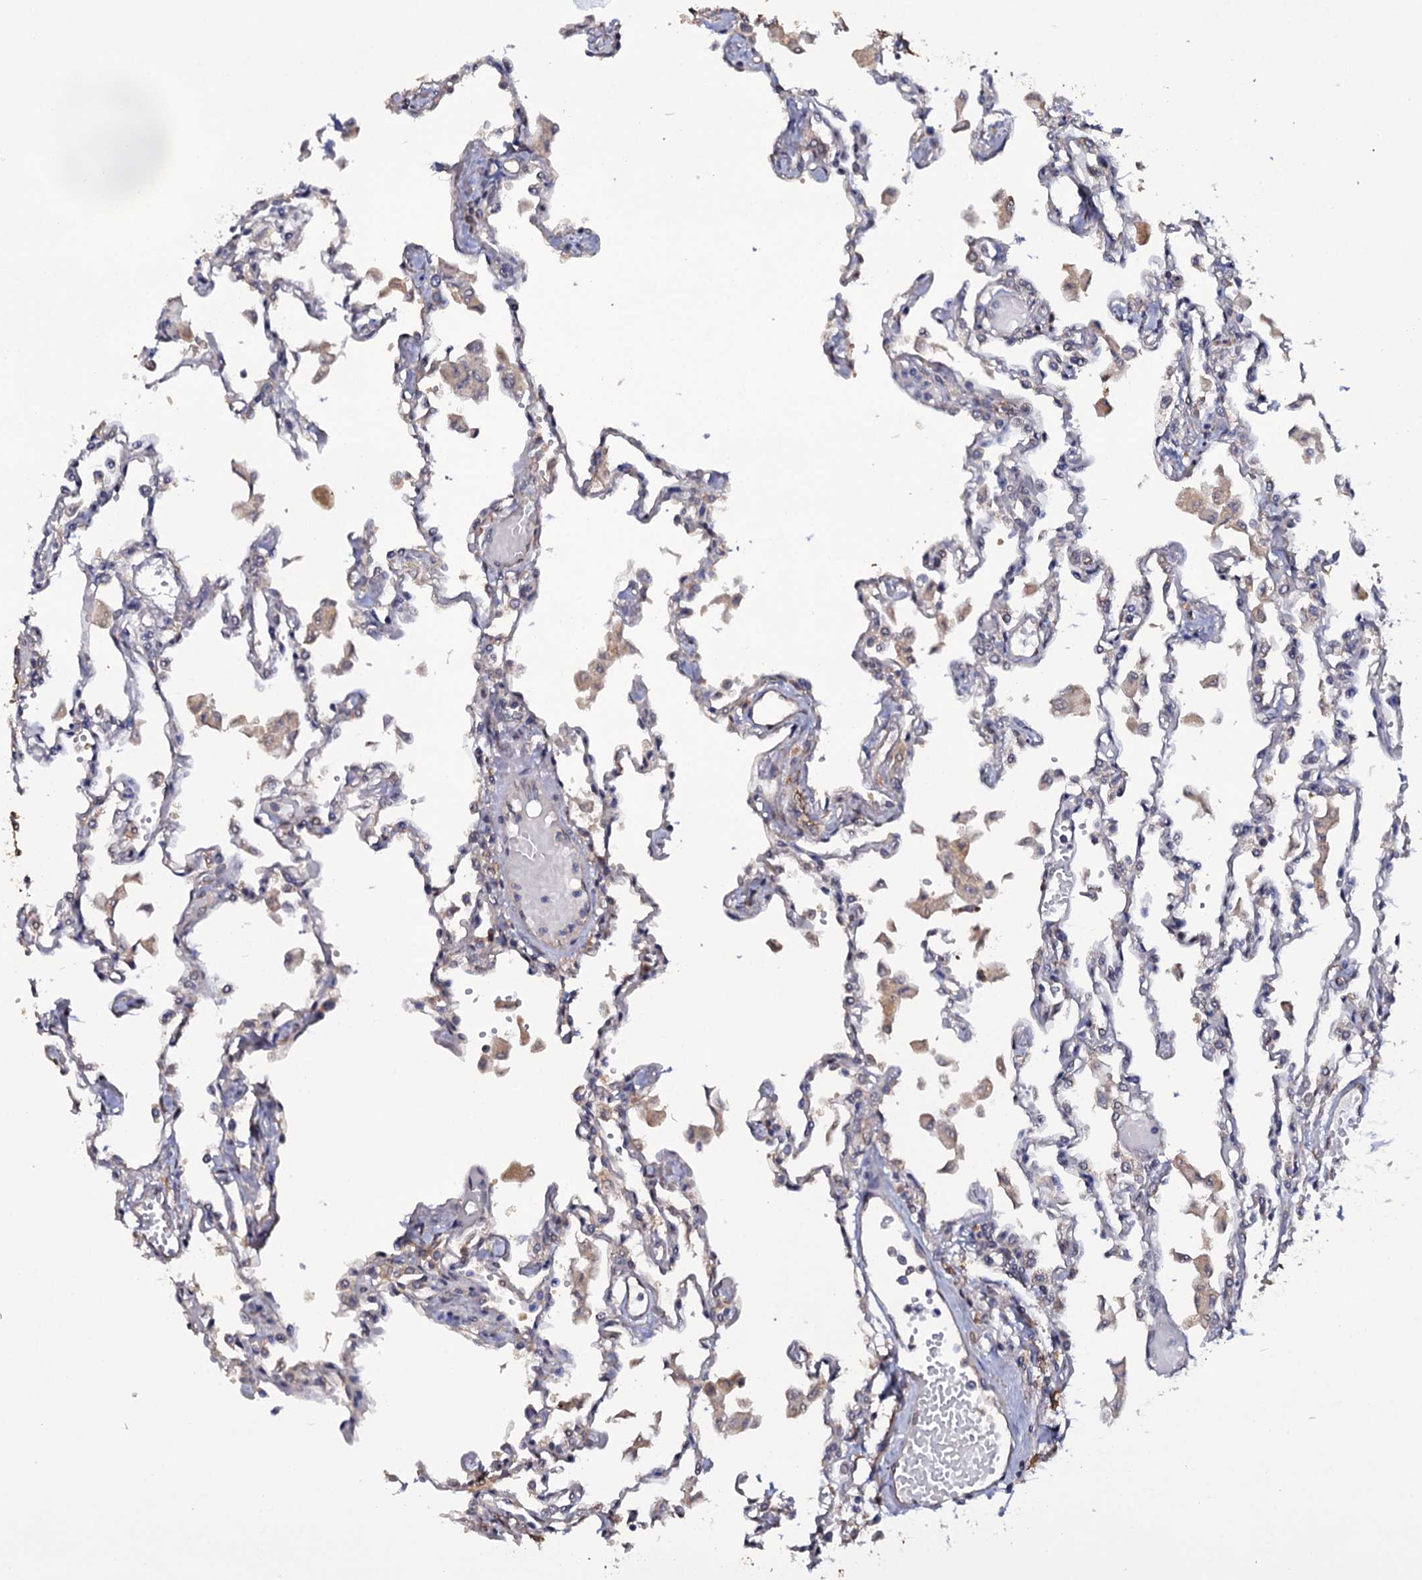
{"staining": {"intensity": "weak", "quantity": "25%-75%", "location": "cytoplasmic/membranous"}, "tissue": "lung", "cell_type": "Alveolar cells", "image_type": "normal", "snomed": [{"axis": "morphology", "description": "Normal tissue, NOS"}, {"axis": "topography", "description": "Bronchus"}, {"axis": "topography", "description": "Lung"}], "caption": "Unremarkable lung exhibits weak cytoplasmic/membranous expression in approximately 25%-75% of alveolar cells, visualized by immunohistochemistry. (IHC, brightfield microscopy, high magnification).", "gene": "CRYL1", "patient": {"sex": "female", "age": 49}}